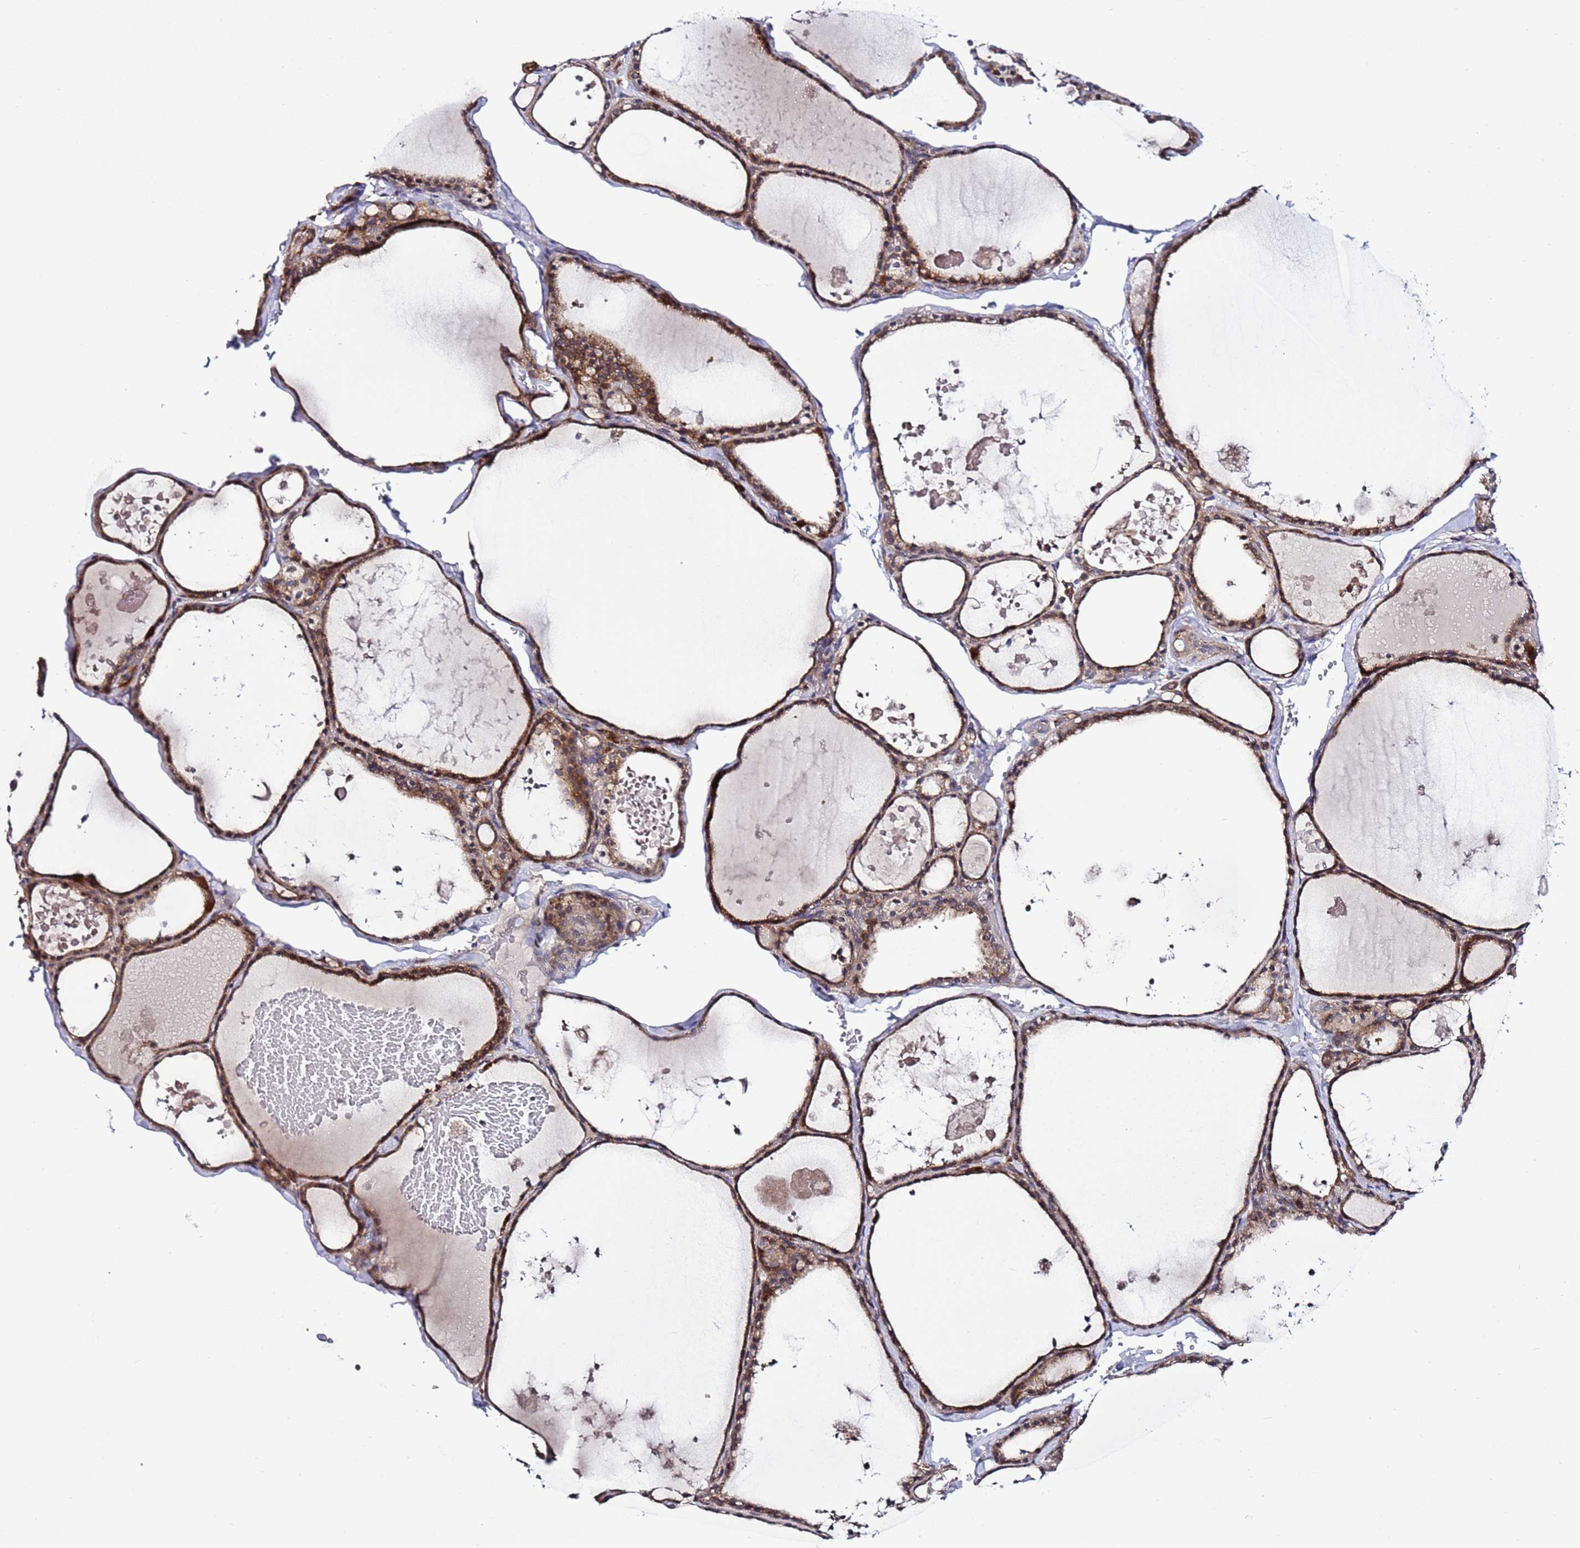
{"staining": {"intensity": "strong", "quantity": ">75%", "location": "cytoplasmic/membranous"}, "tissue": "thyroid gland", "cell_type": "Glandular cells", "image_type": "normal", "snomed": [{"axis": "morphology", "description": "Normal tissue, NOS"}, {"axis": "topography", "description": "Thyroid gland"}], "caption": "Strong cytoplasmic/membranous positivity for a protein is appreciated in approximately >75% of glandular cells of benign thyroid gland using immunohistochemistry (IHC).", "gene": "TMEM176B", "patient": {"sex": "male", "age": 56}}